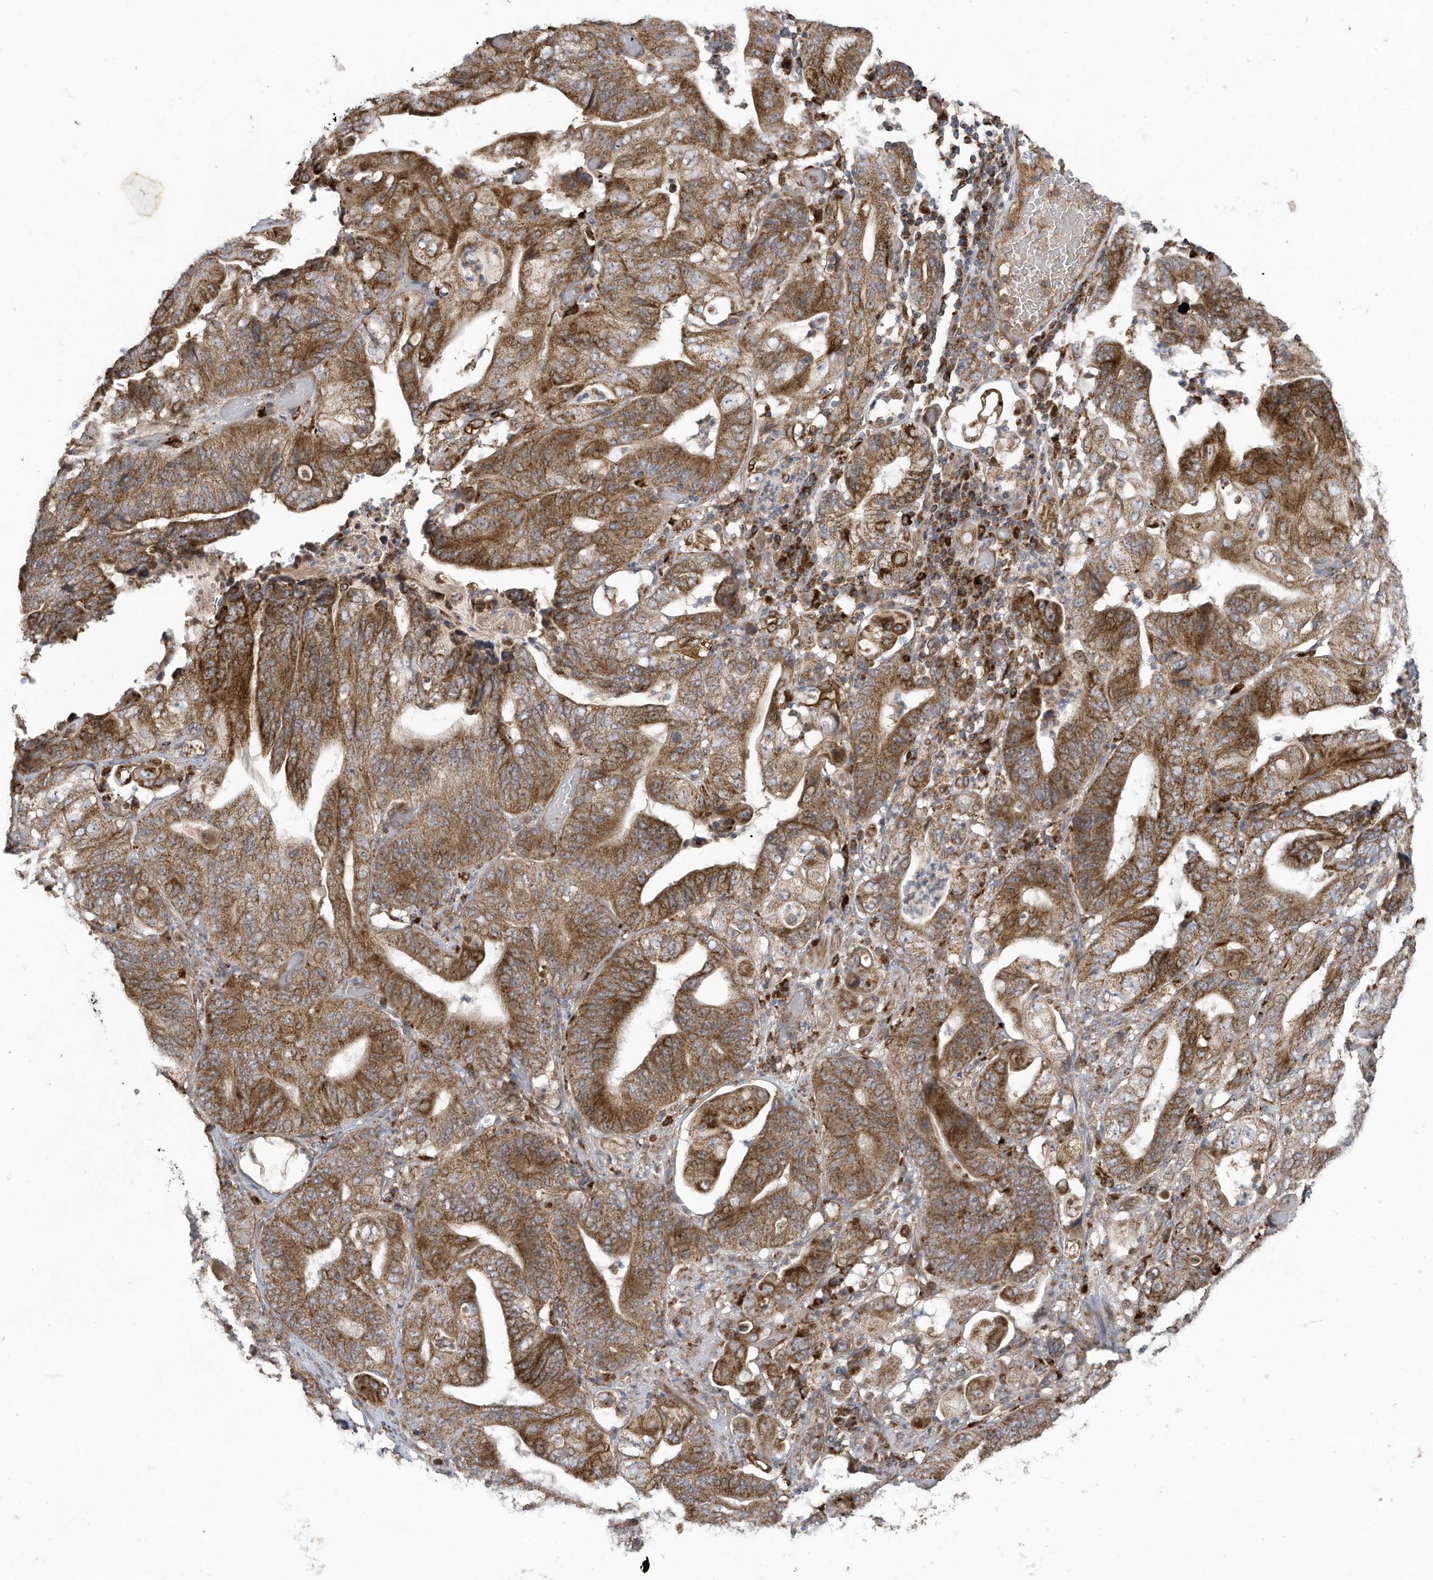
{"staining": {"intensity": "moderate", "quantity": ">75%", "location": "cytoplasmic/membranous"}, "tissue": "stomach cancer", "cell_type": "Tumor cells", "image_type": "cancer", "snomed": [{"axis": "morphology", "description": "Adenocarcinoma, NOS"}, {"axis": "topography", "description": "Stomach"}], "caption": "IHC (DAB (3,3'-diaminobenzidine)) staining of adenocarcinoma (stomach) shows moderate cytoplasmic/membranous protein expression in approximately >75% of tumor cells.", "gene": "C2orf74", "patient": {"sex": "female", "age": 73}}